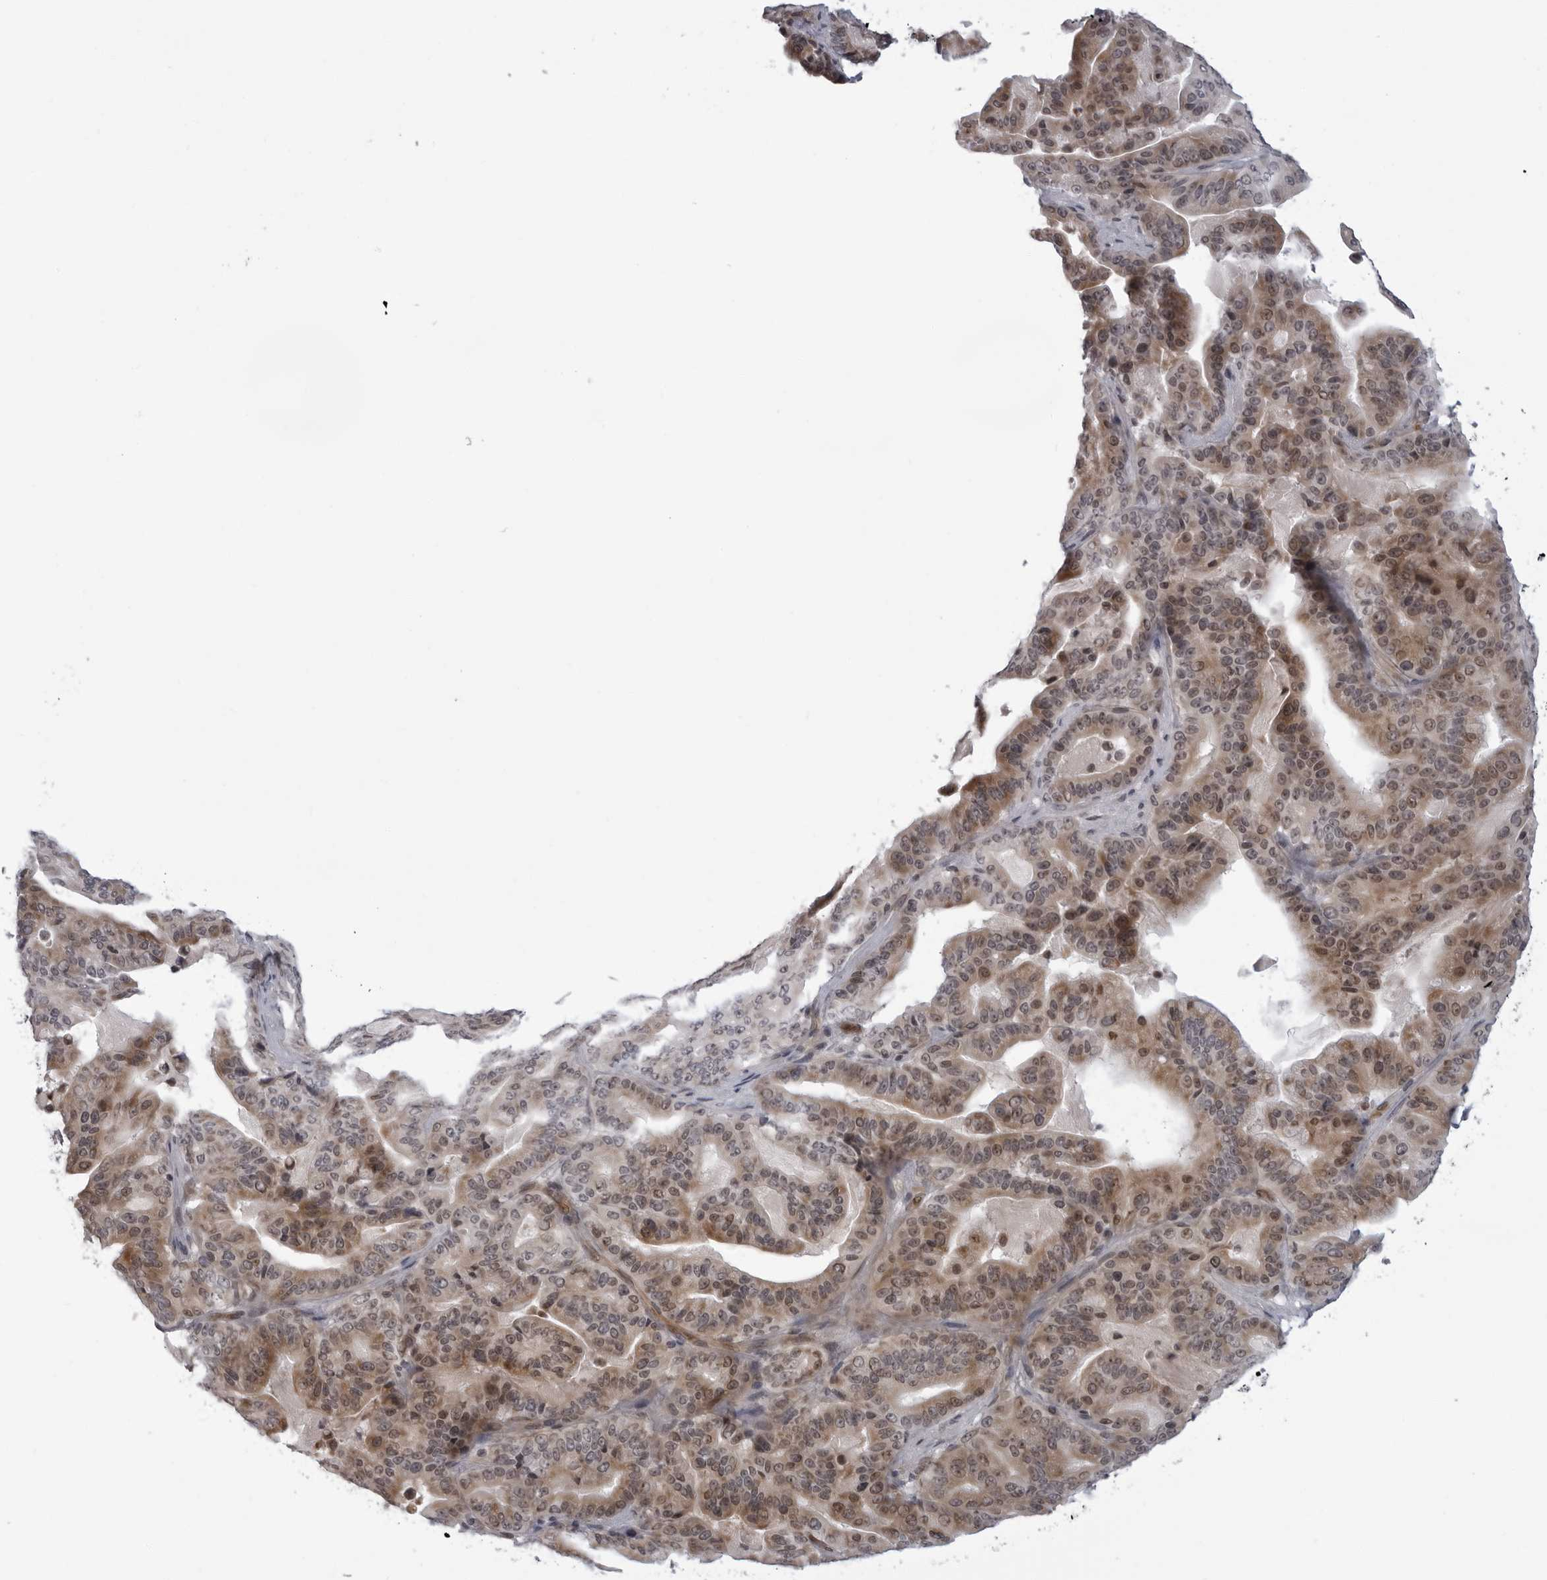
{"staining": {"intensity": "moderate", "quantity": "25%-75%", "location": "cytoplasmic/membranous,nuclear"}, "tissue": "pancreatic cancer", "cell_type": "Tumor cells", "image_type": "cancer", "snomed": [{"axis": "morphology", "description": "Adenocarcinoma, NOS"}, {"axis": "topography", "description": "Pancreas"}], "caption": "Protein expression analysis of human adenocarcinoma (pancreatic) reveals moderate cytoplasmic/membranous and nuclear positivity in approximately 25%-75% of tumor cells. (DAB IHC with brightfield microscopy, high magnification).", "gene": "MAPK12", "patient": {"sex": "male", "age": 63}}